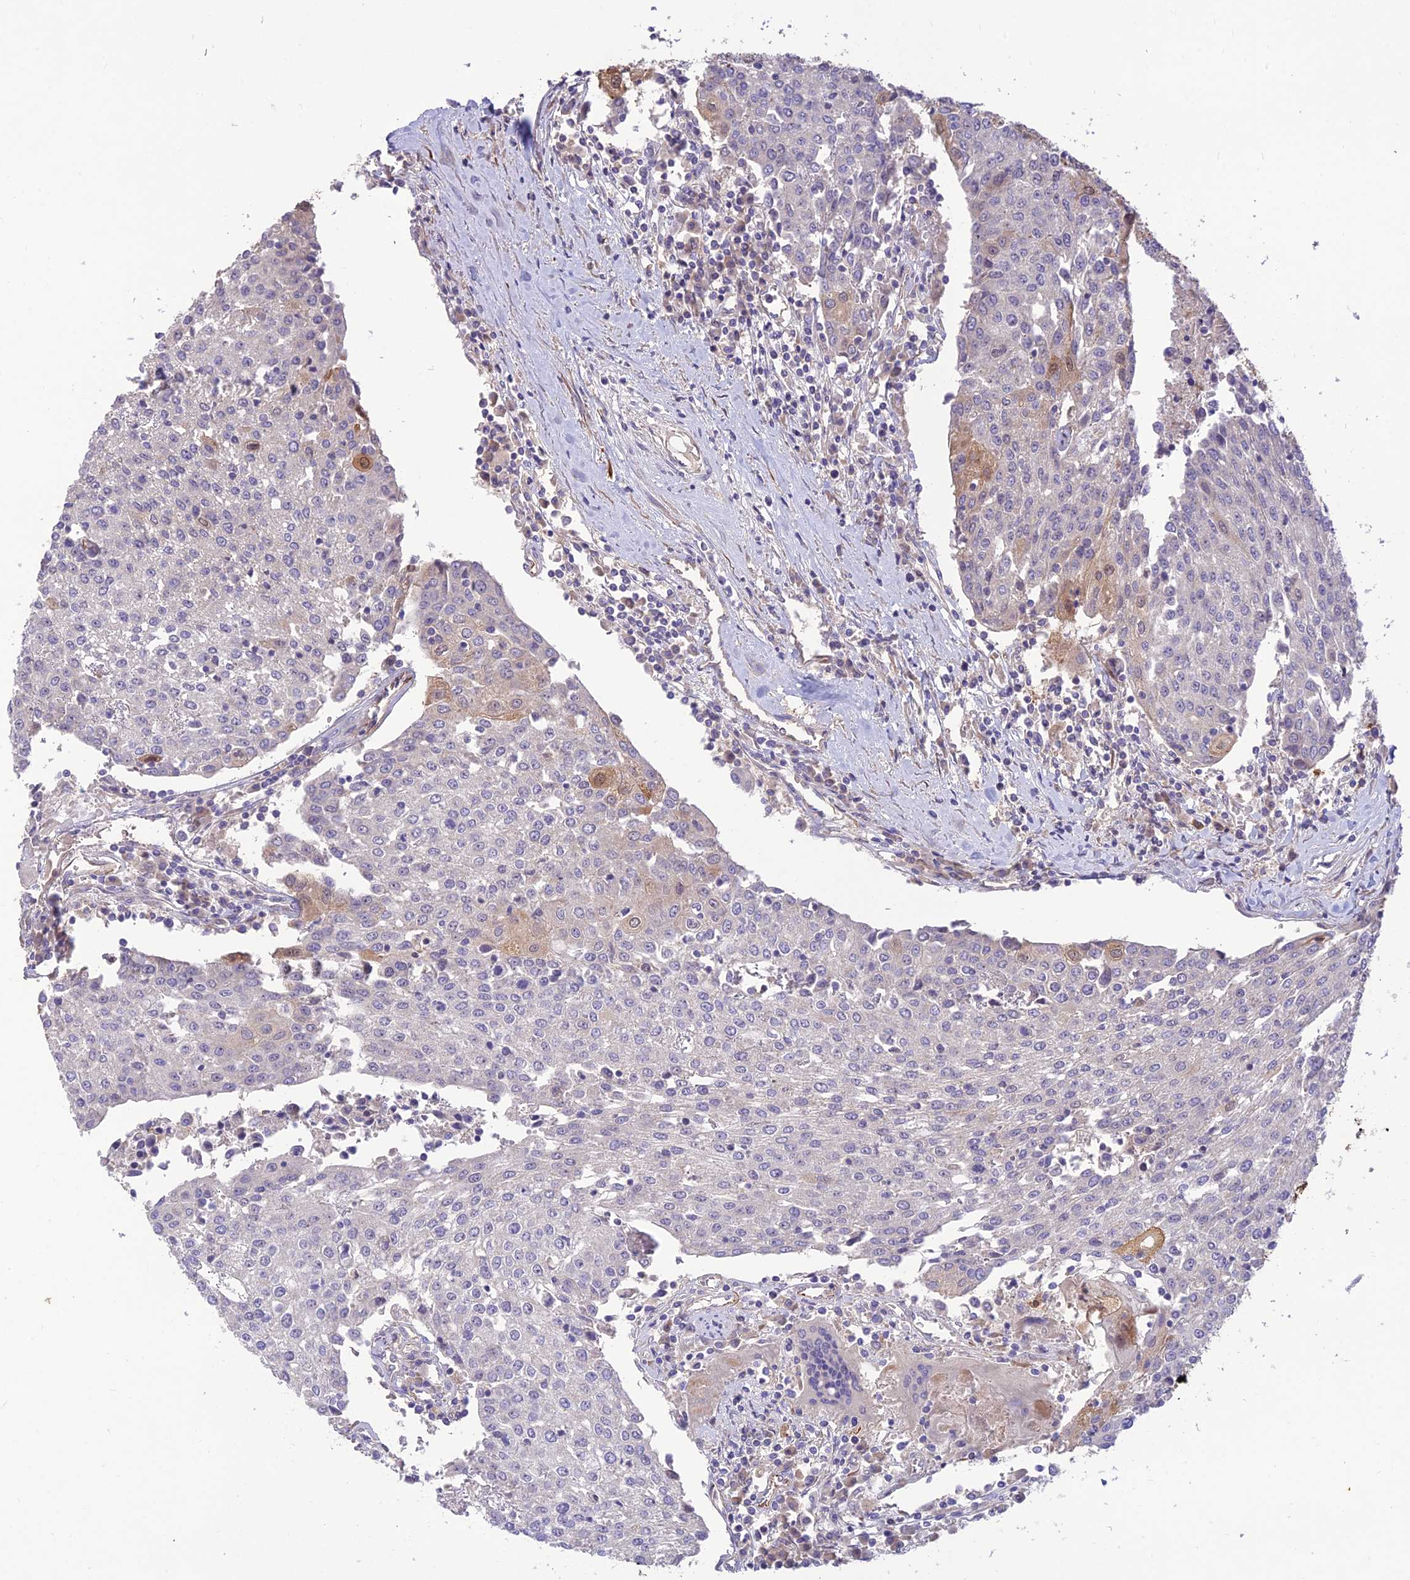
{"staining": {"intensity": "negative", "quantity": "none", "location": "none"}, "tissue": "urothelial cancer", "cell_type": "Tumor cells", "image_type": "cancer", "snomed": [{"axis": "morphology", "description": "Urothelial carcinoma, High grade"}, {"axis": "topography", "description": "Urinary bladder"}], "caption": "Tumor cells show no significant protein positivity in high-grade urothelial carcinoma.", "gene": "ST8SIA5", "patient": {"sex": "female", "age": 85}}